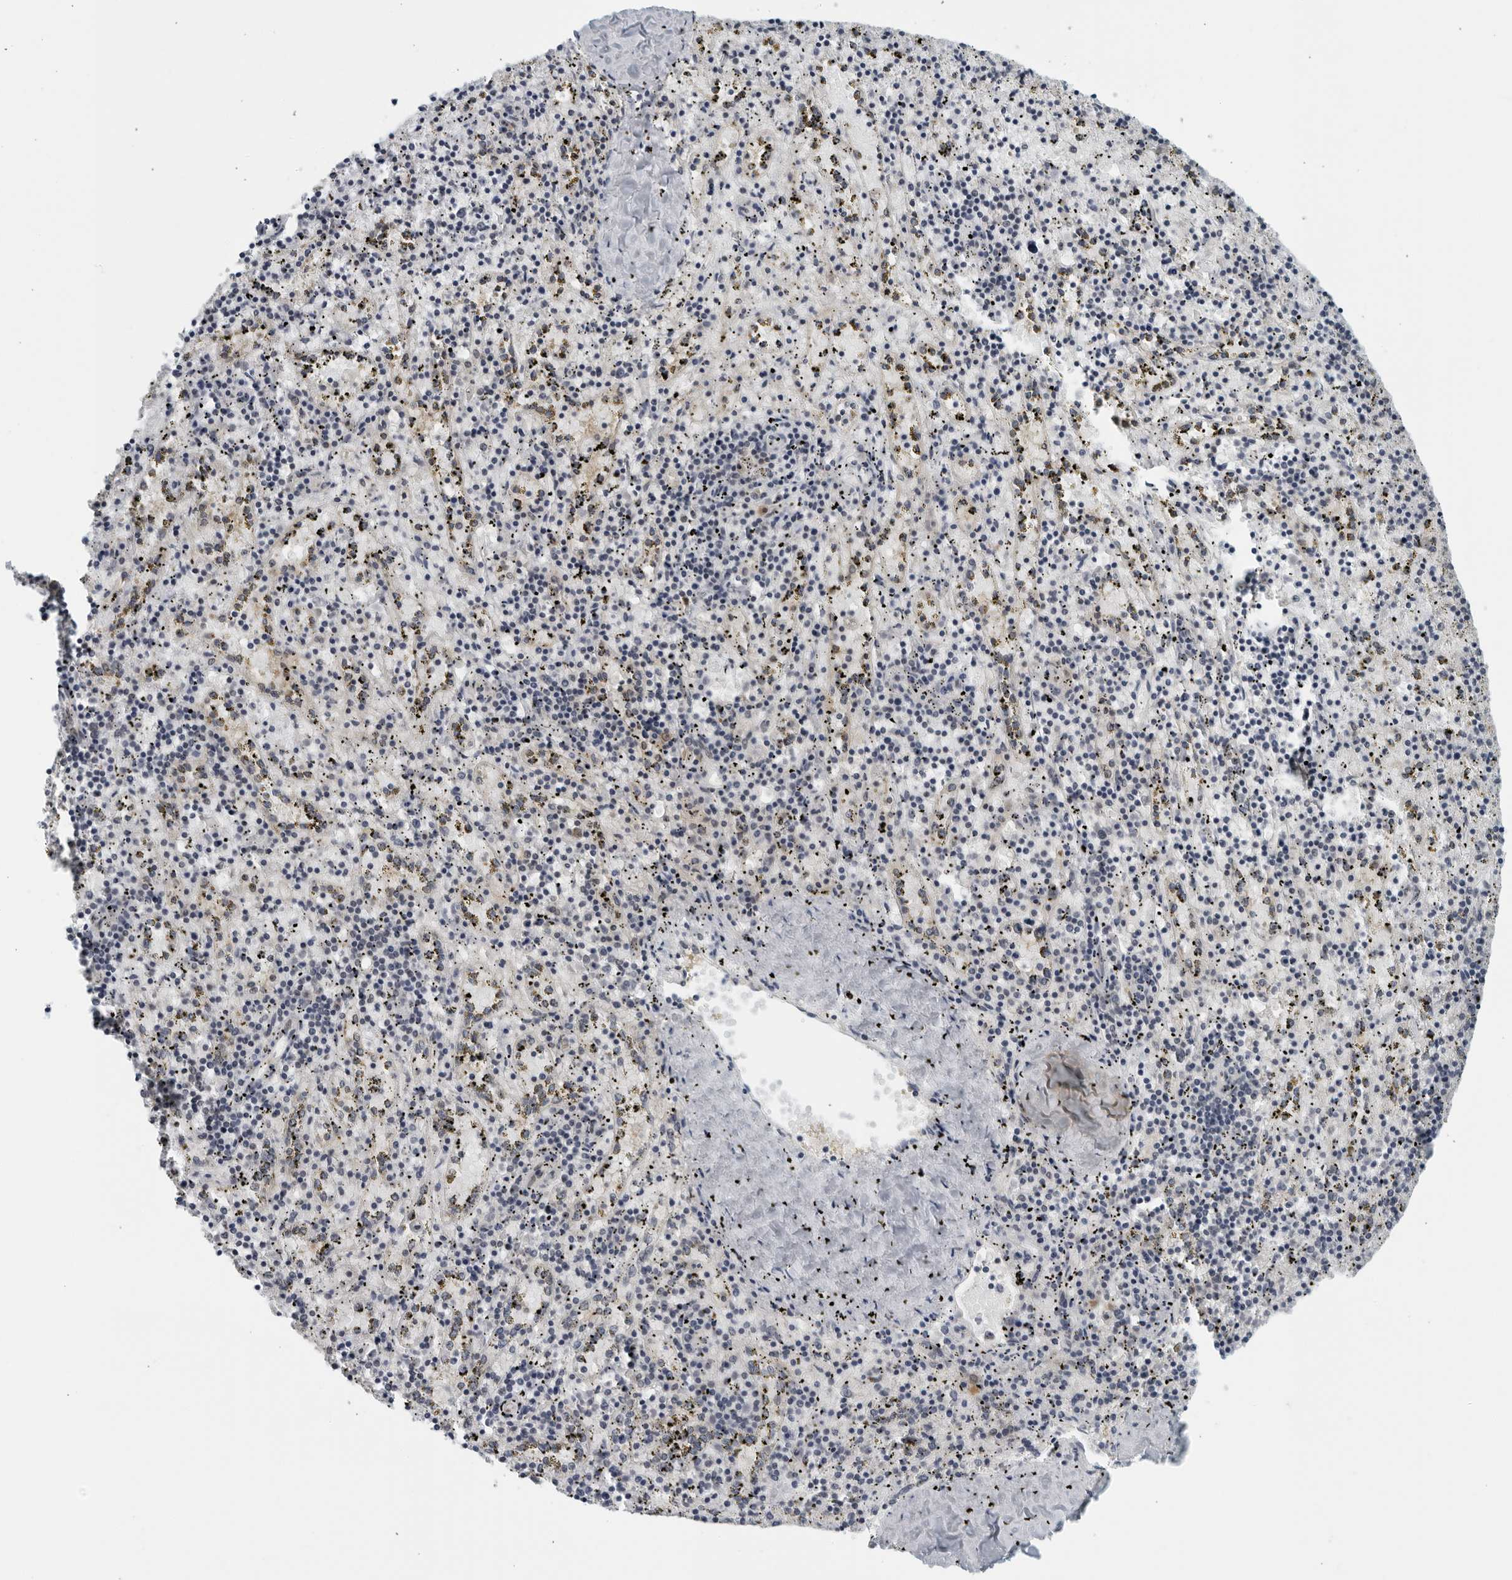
{"staining": {"intensity": "negative", "quantity": "none", "location": "none"}, "tissue": "spleen", "cell_type": "Cells in red pulp", "image_type": "normal", "snomed": [{"axis": "morphology", "description": "Normal tissue, NOS"}, {"axis": "topography", "description": "Spleen"}], "caption": "This micrograph is of normal spleen stained with immunohistochemistry to label a protein in brown with the nuclei are counter-stained blue. There is no positivity in cells in red pulp. The staining was performed using DAB (3,3'-diaminobenzidine) to visualize the protein expression in brown, while the nuclei were stained in blue with hematoxylin (Magnification: 20x).", "gene": "RC3H1", "patient": {"sex": "male", "age": 11}}